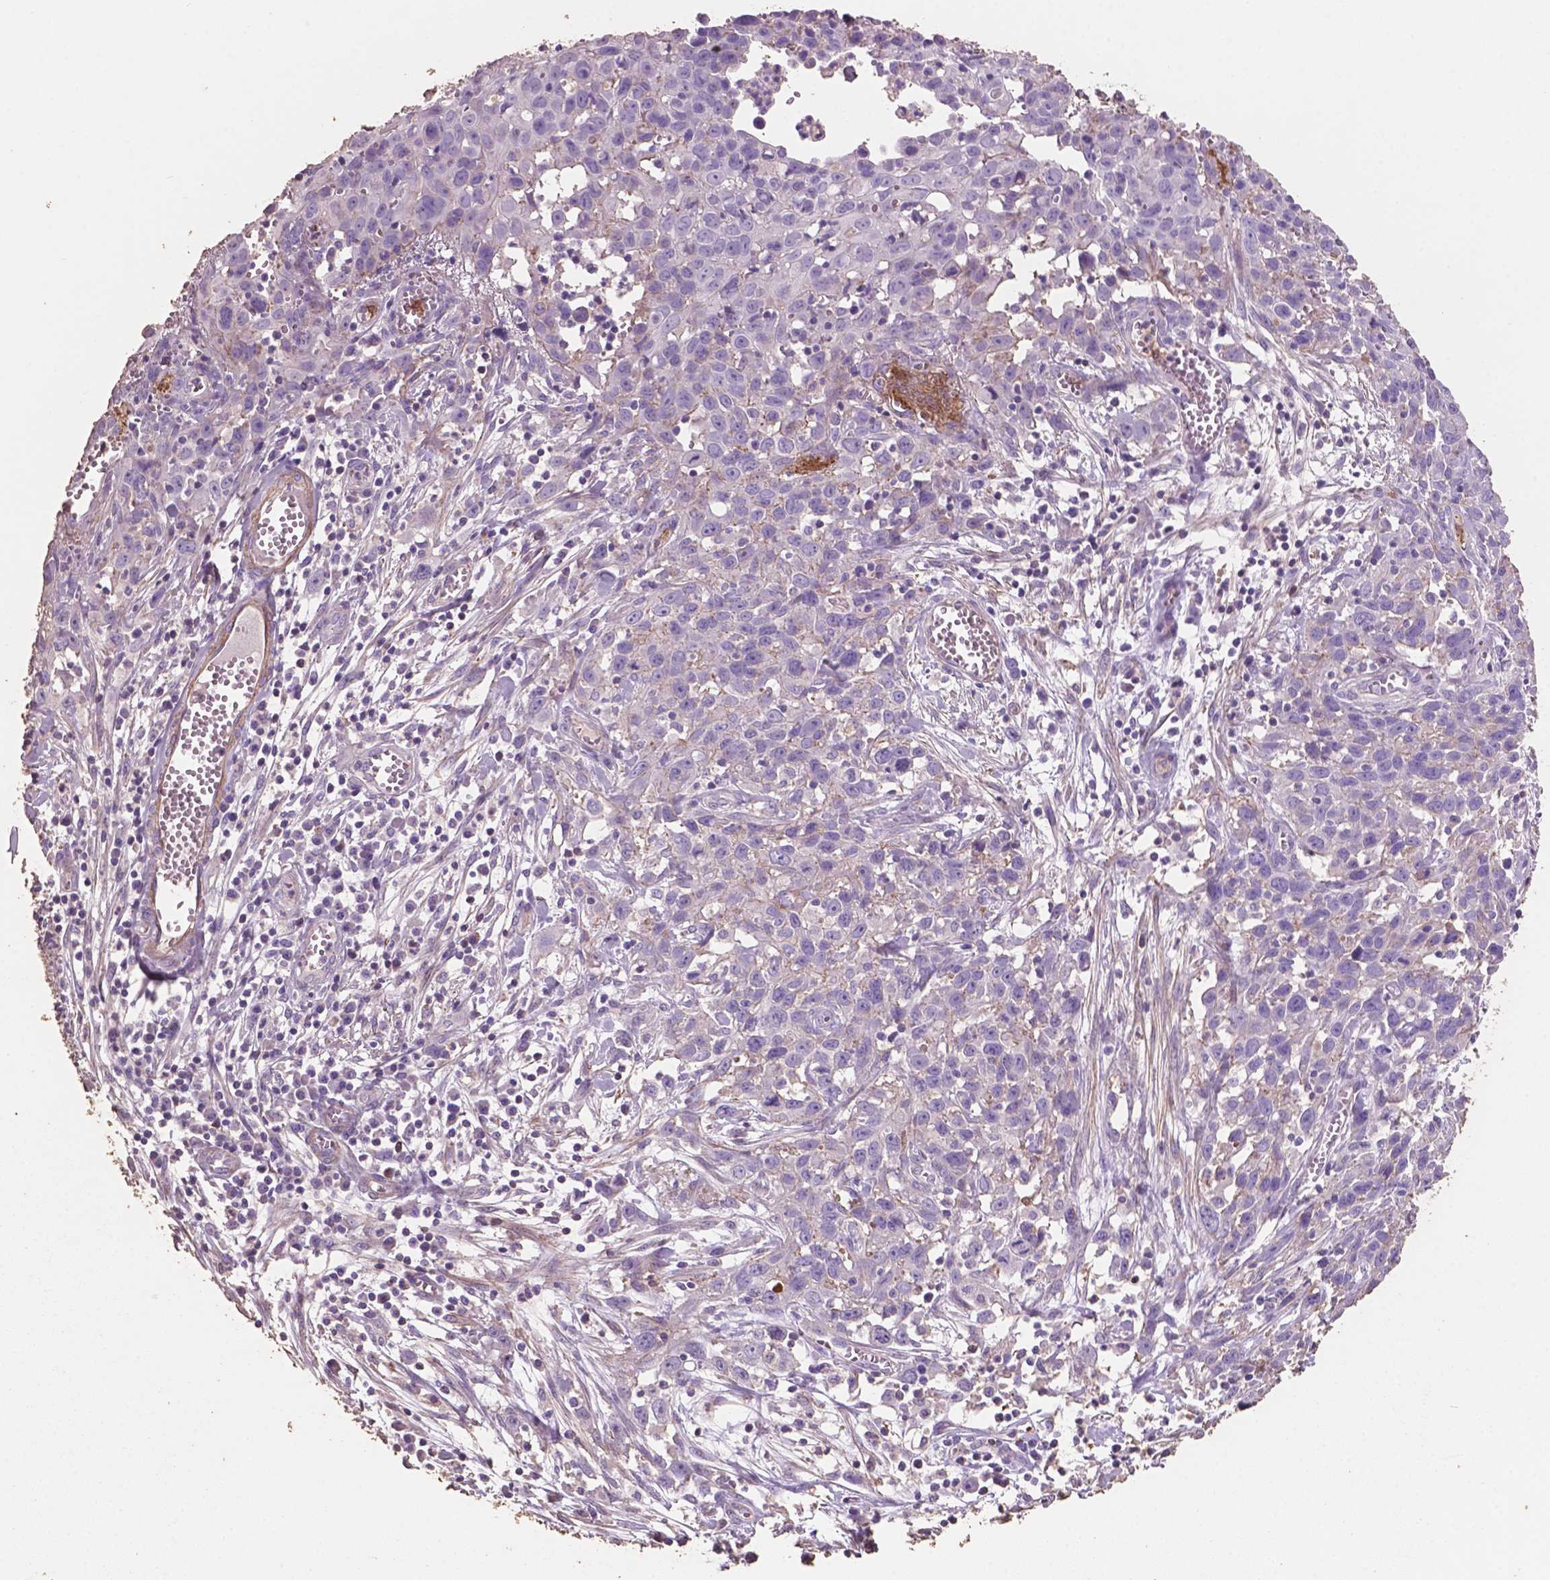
{"staining": {"intensity": "negative", "quantity": "none", "location": "none"}, "tissue": "cervical cancer", "cell_type": "Tumor cells", "image_type": "cancer", "snomed": [{"axis": "morphology", "description": "Squamous cell carcinoma, NOS"}, {"axis": "topography", "description": "Cervix"}], "caption": "IHC of human cervical squamous cell carcinoma exhibits no expression in tumor cells.", "gene": "COMMD4", "patient": {"sex": "female", "age": 38}}